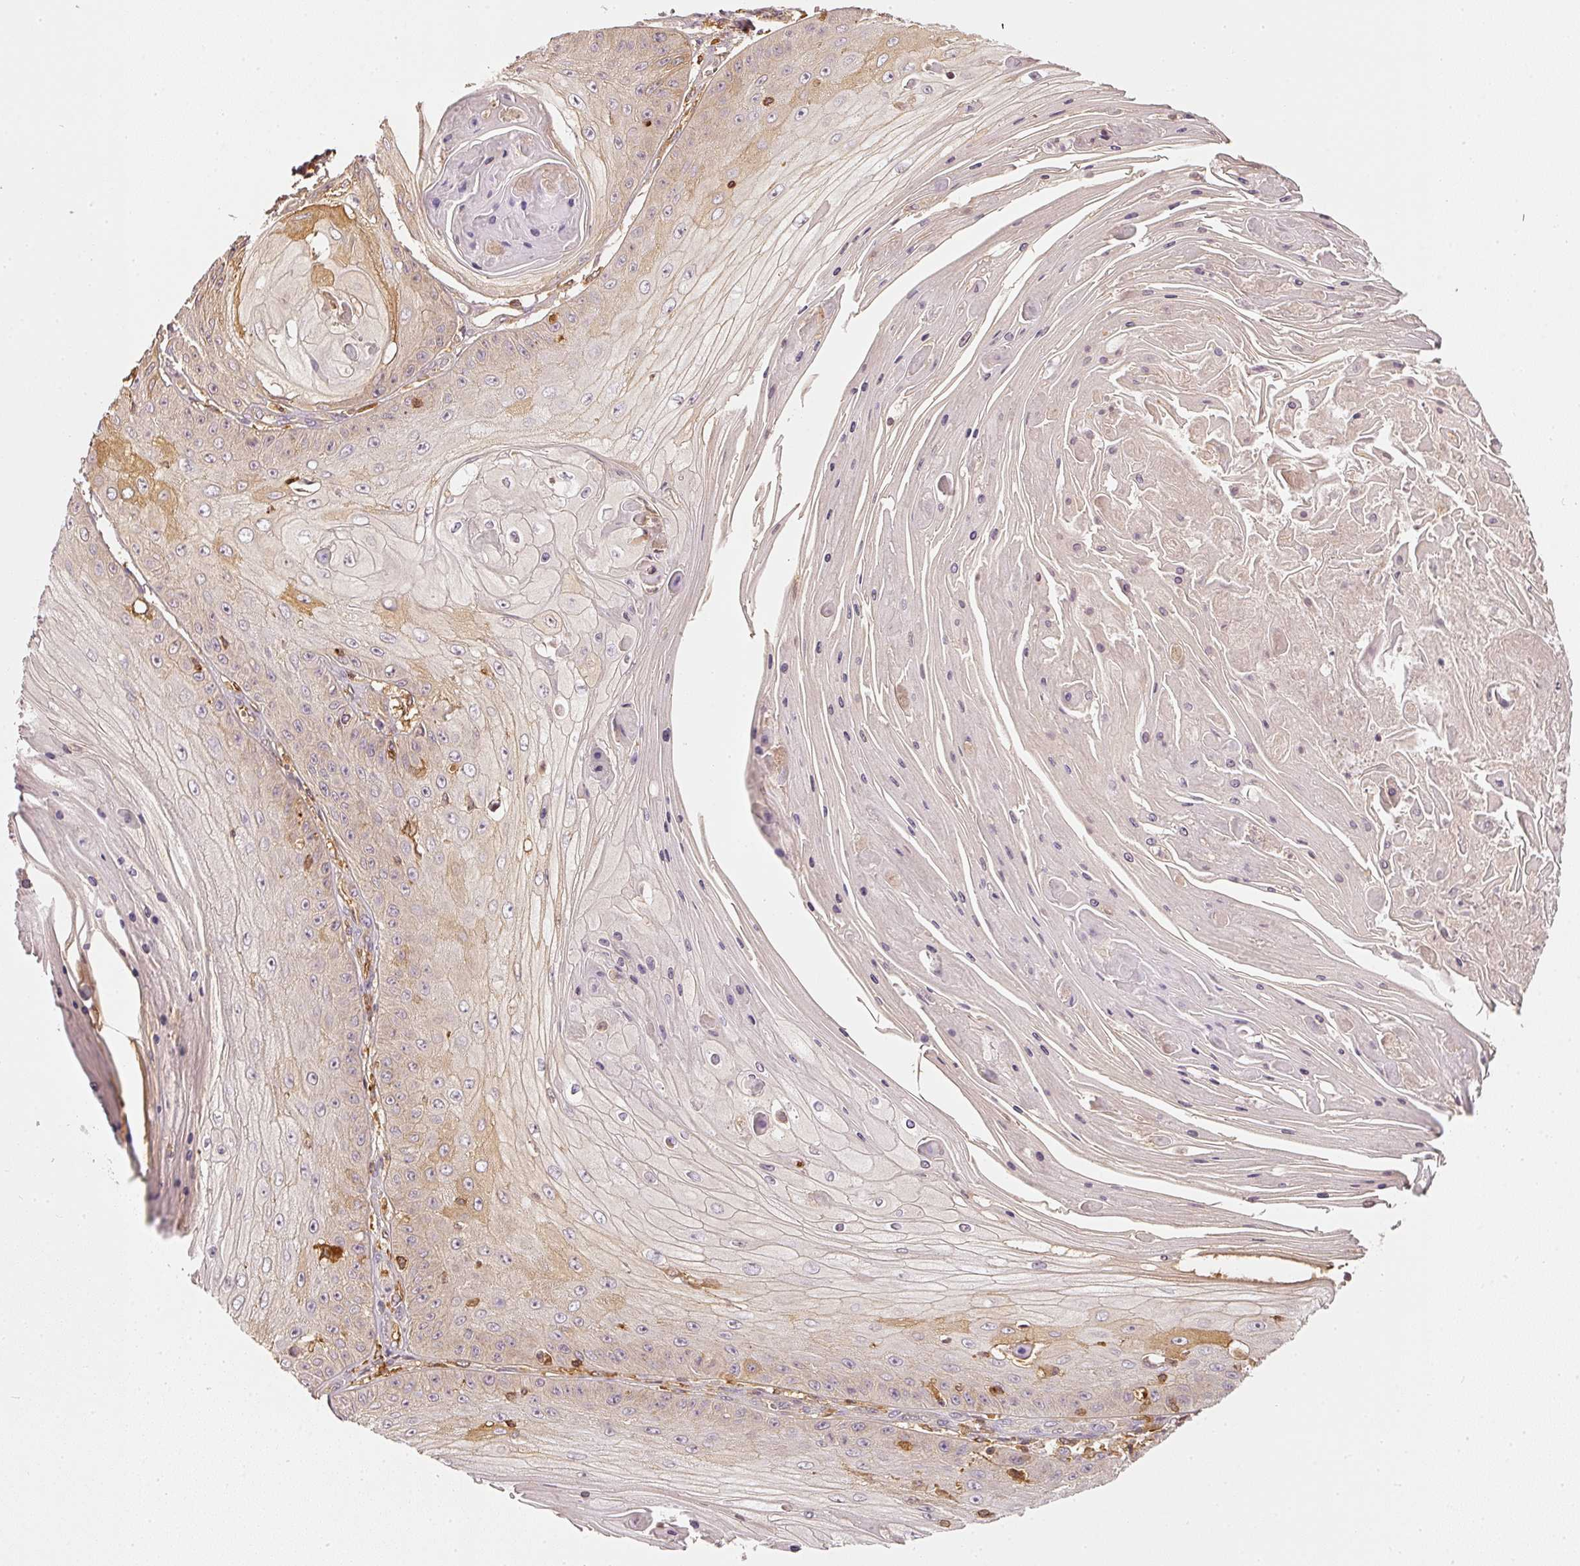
{"staining": {"intensity": "moderate", "quantity": "<25%", "location": "cytoplasmic/membranous"}, "tissue": "skin cancer", "cell_type": "Tumor cells", "image_type": "cancer", "snomed": [{"axis": "morphology", "description": "Squamous cell carcinoma, NOS"}, {"axis": "topography", "description": "Skin"}], "caption": "Approximately <25% of tumor cells in squamous cell carcinoma (skin) reveal moderate cytoplasmic/membranous protein staining as visualized by brown immunohistochemical staining.", "gene": "EVL", "patient": {"sex": "male", "age": 70}}